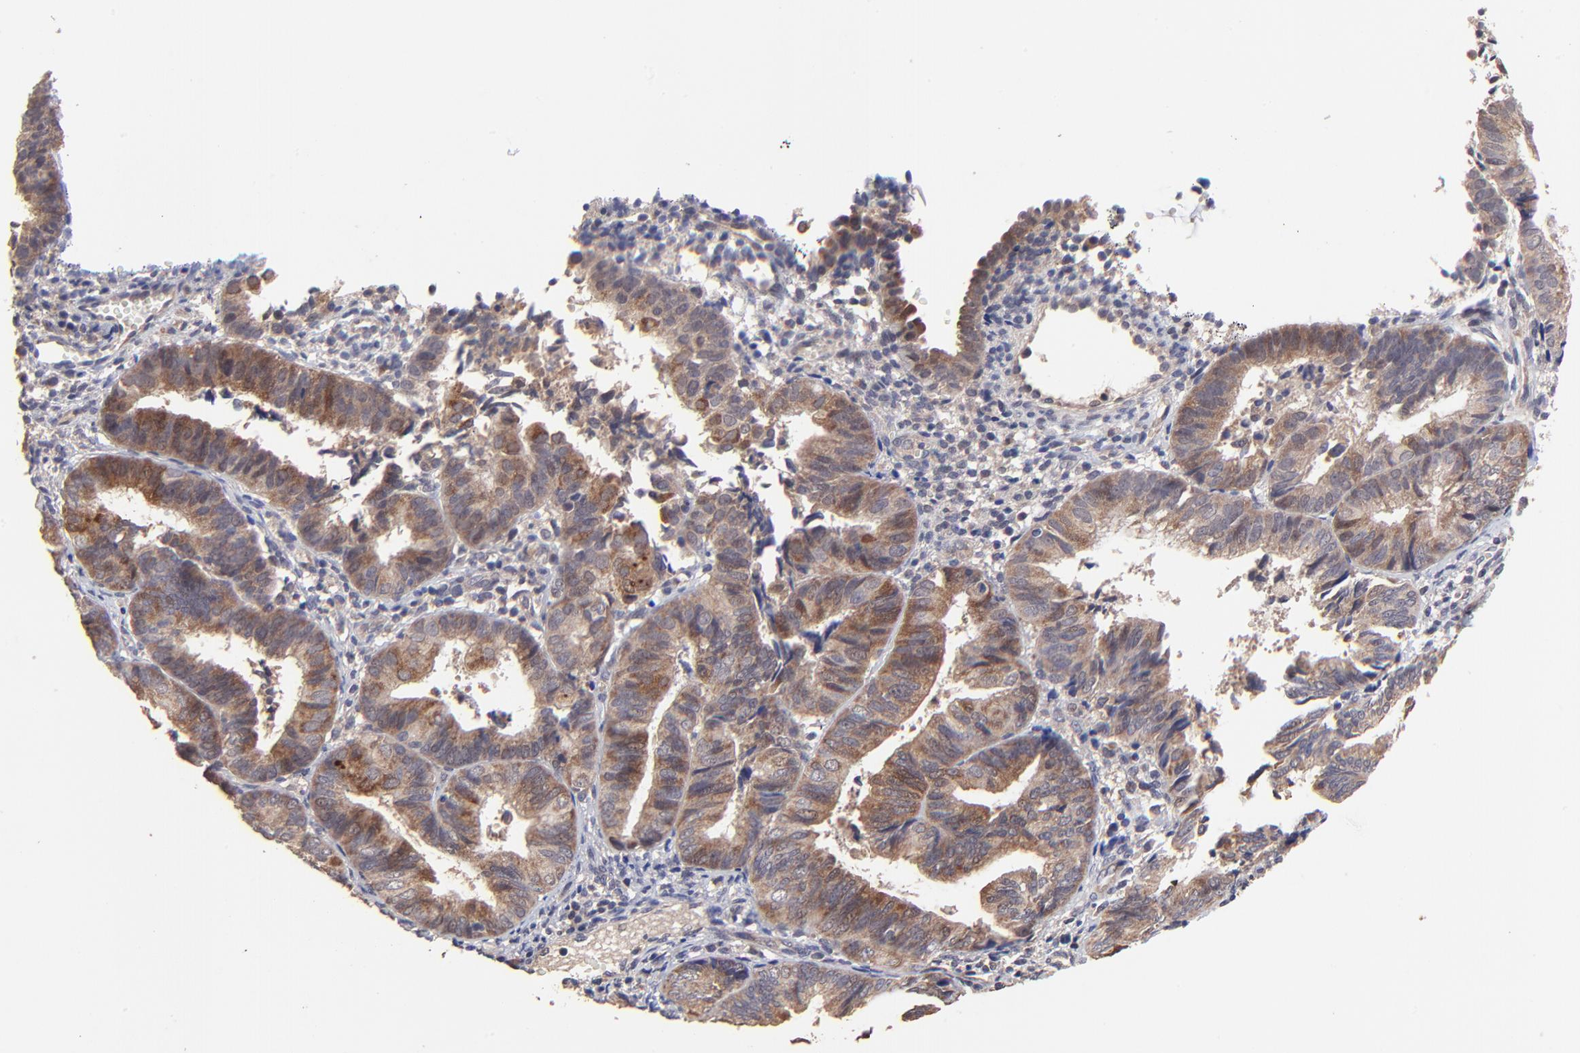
{"staining": {"intensity": "strong", "quantity": ">75%", "location": "cytoplasmic/membranous"}, "tissue": "endometrial cancer", "cell_type": "Tumor cells", "image_type": "cancer", "snomed": [{"axis": "morphology", "description": "Adenocarcinoma, NOS"}, {"axis": "topography", "description": "Endometrium"}], "caption": "A micrograph showing strong cytoplasmic/membranous expression in approximately >75% of tumor cells in endometrial cancer (adenocarcinoma), as visualized by brown immunohistochemical staining.", "gene": "BAIAP2L2", "patient": {"sex": "female", "age": 63}}